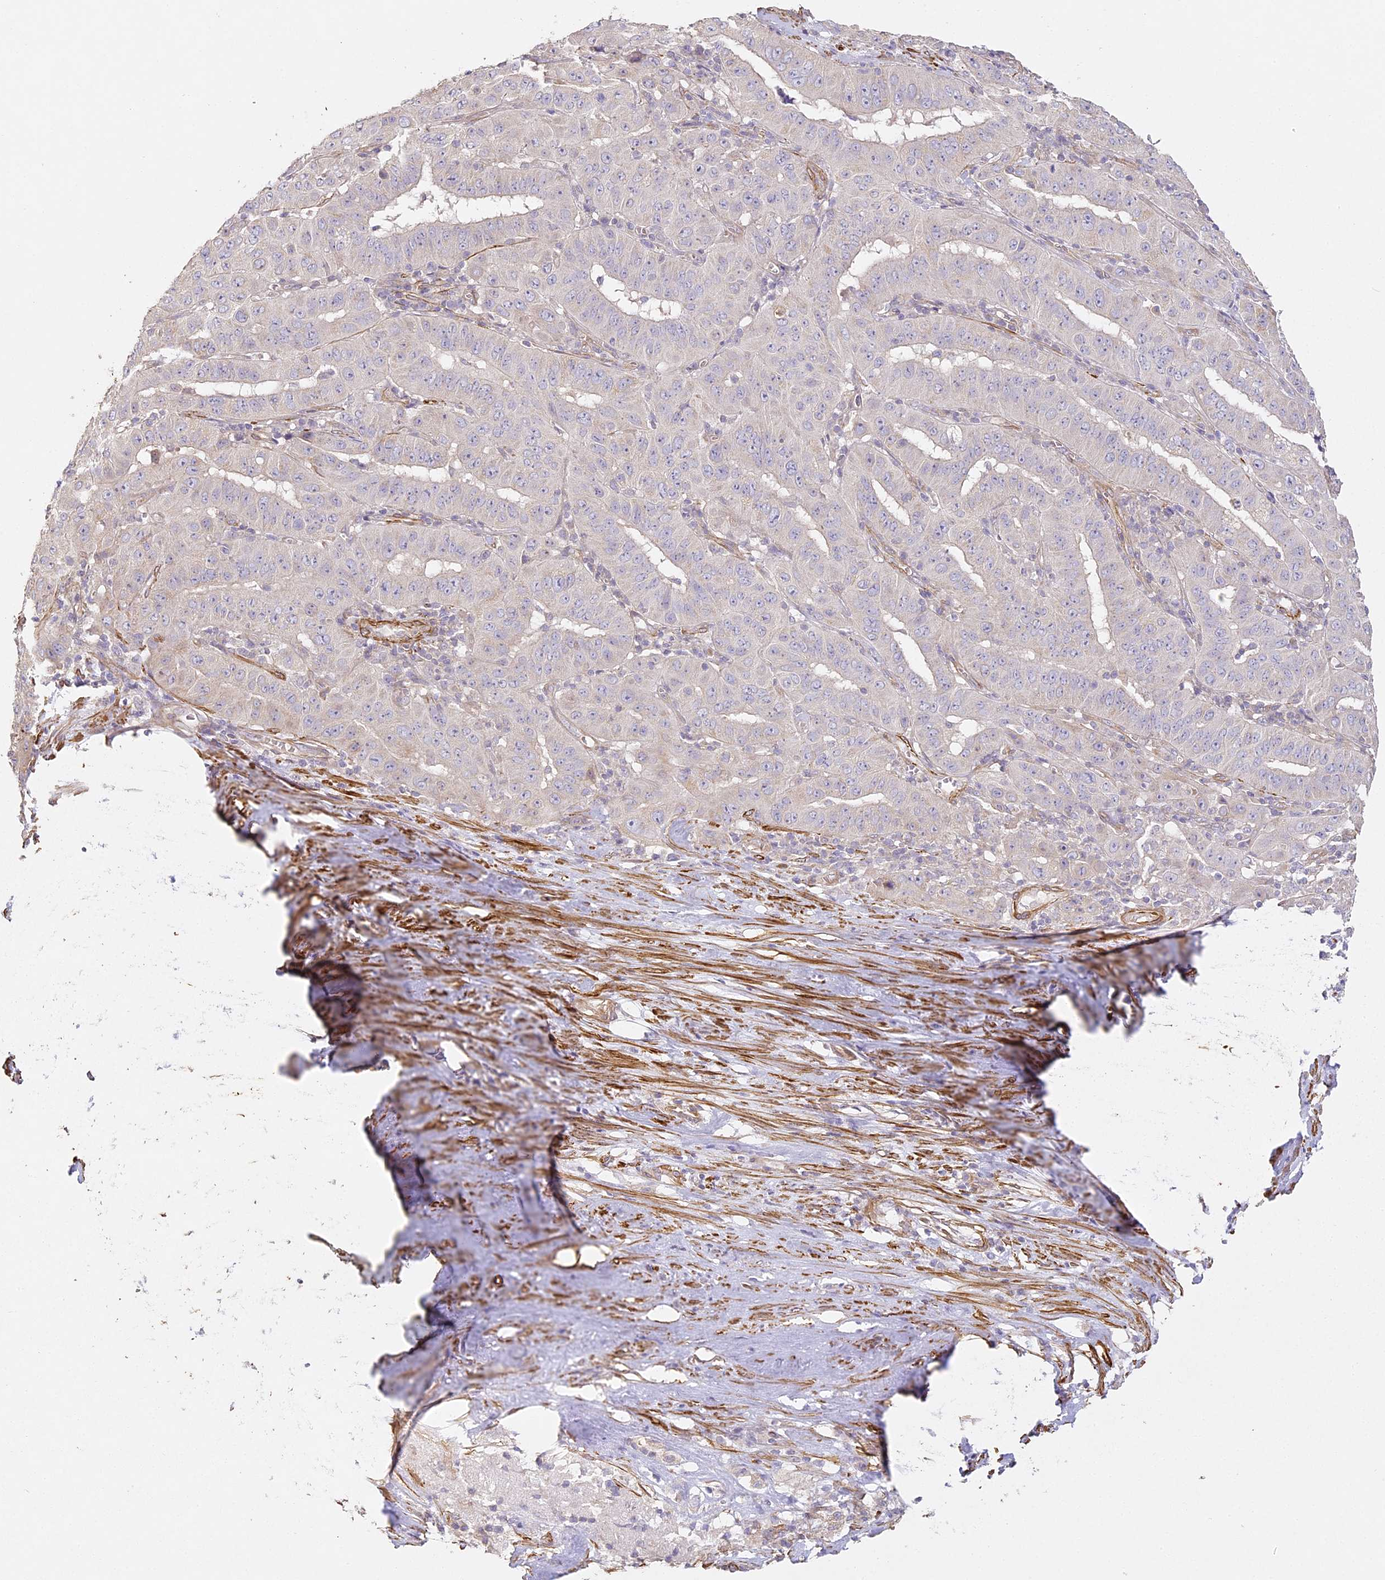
{"staining": {"intensity": "negative", "quantity": "none", "location": "none"}, "tissue": "pancreatic cancer", "cell_type": "Tumor cells", "image_type": "cancer", "snomed": [{"axis": "morphology", "description": "Adenocarcinoma, NOS"}, {"axis": "topography", "description": "Pancreas"}], "caption": "A histopathology image of pancreatic cancer stained for a protein displays no brown staining in tumor cells.", "gene": "MED28", "patient": {"sex": "male", "age": 63}}